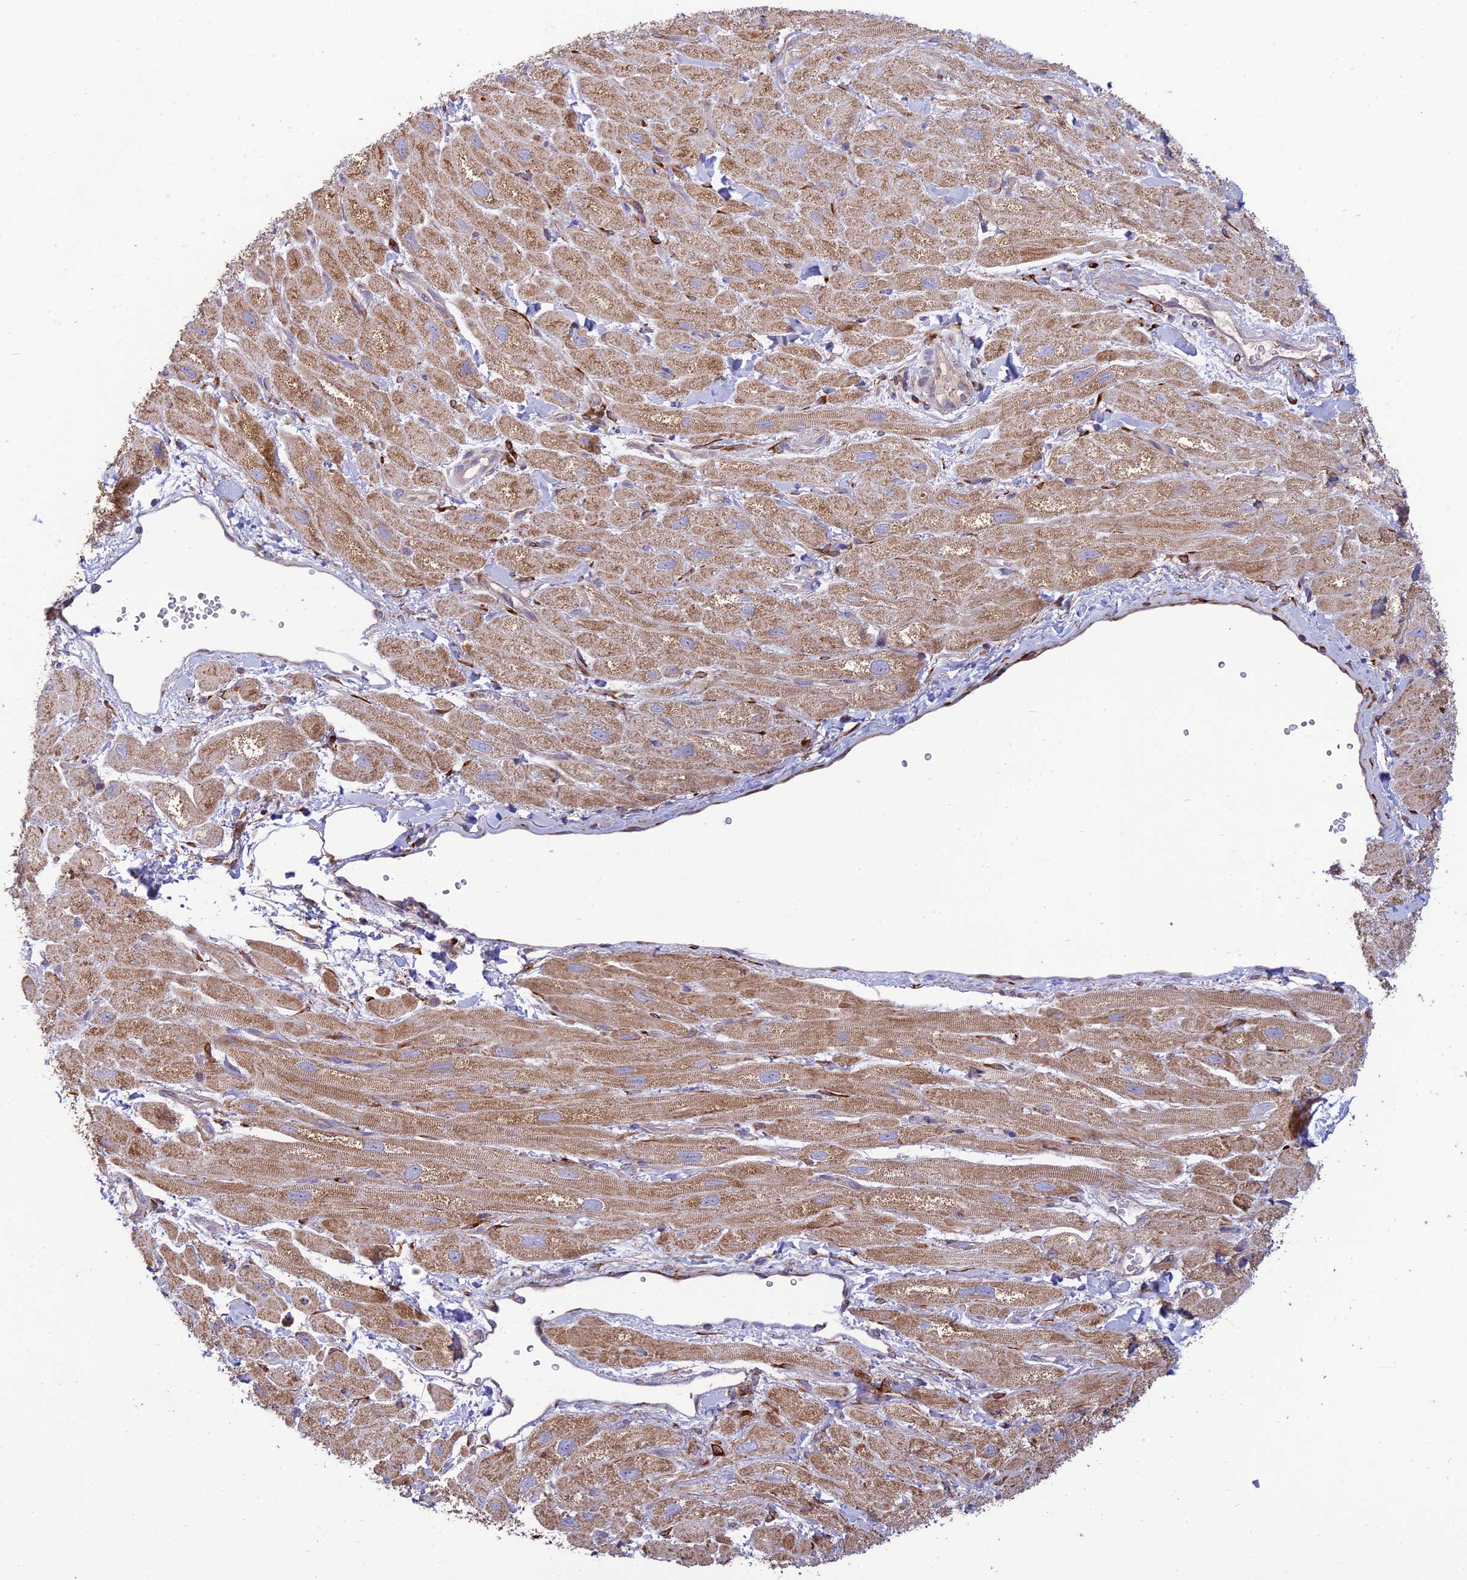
{"staining": {"intensity": "moderate", "quantity": ">75%", "location": "cytoplasmic/membranous"}, "tissue": "heart muscle", "cell_type": "Cardiomyocytes", "image_type": "normal", "snomed": [{"axis": "morphology", "description": "Normal tissue, NOS"}, {"axis": "topography", "description": "Heart"}], "caption": "Brown immunohistochemical staining in unremarkable human heart muscle exhibits moderate cytoplasmic/membranous staining in about >75% of cardiomyocytes. Immunohistochemistry stains the protein in brown and the nuclei are stained blue.", "gene": "RCN3", "patient": {"sex": "male", "age": 65}}